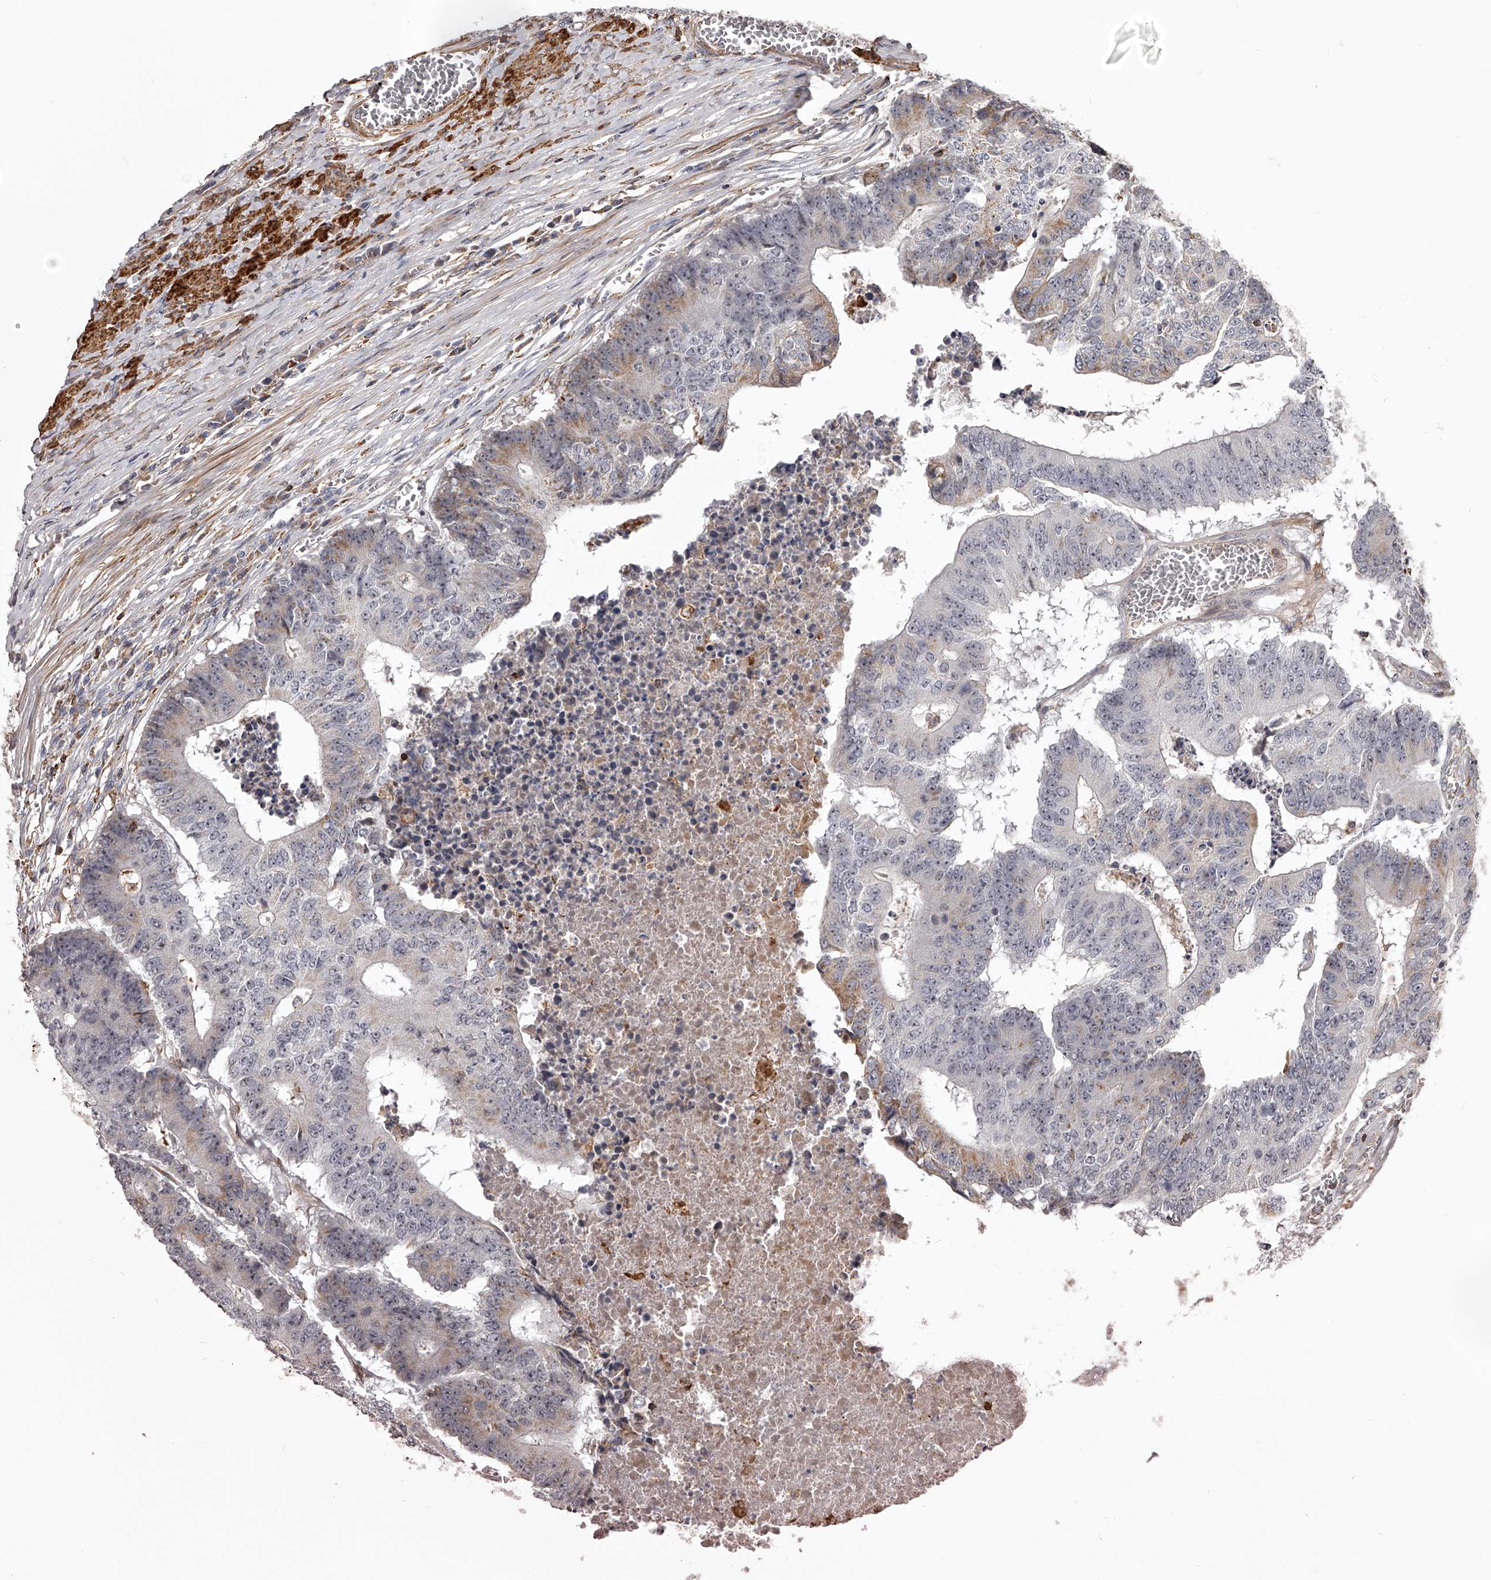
{"staining": {"intensity": "moderate", "quantity": "25%-75%", "location": "cytoplasmic/membranous,nuclear"}, "tissue": "colorectal cancer", "cell_type": "Tumor cells", "image_type": "cancer", "snomed": [{"axis": "morphology", "description": "Adenocarcinoma, NOS"}, {"axis": "topography", "description": "Colon"}], "caption": "The image shows a brown stain indicating the presence of a protein in the cytoplasmic/membranous and nuclear of tumor cells in colorectal cancer (adenocarcinoma).", "gene": "RRP36", "patient": {"sex": "male", "age": 87}}